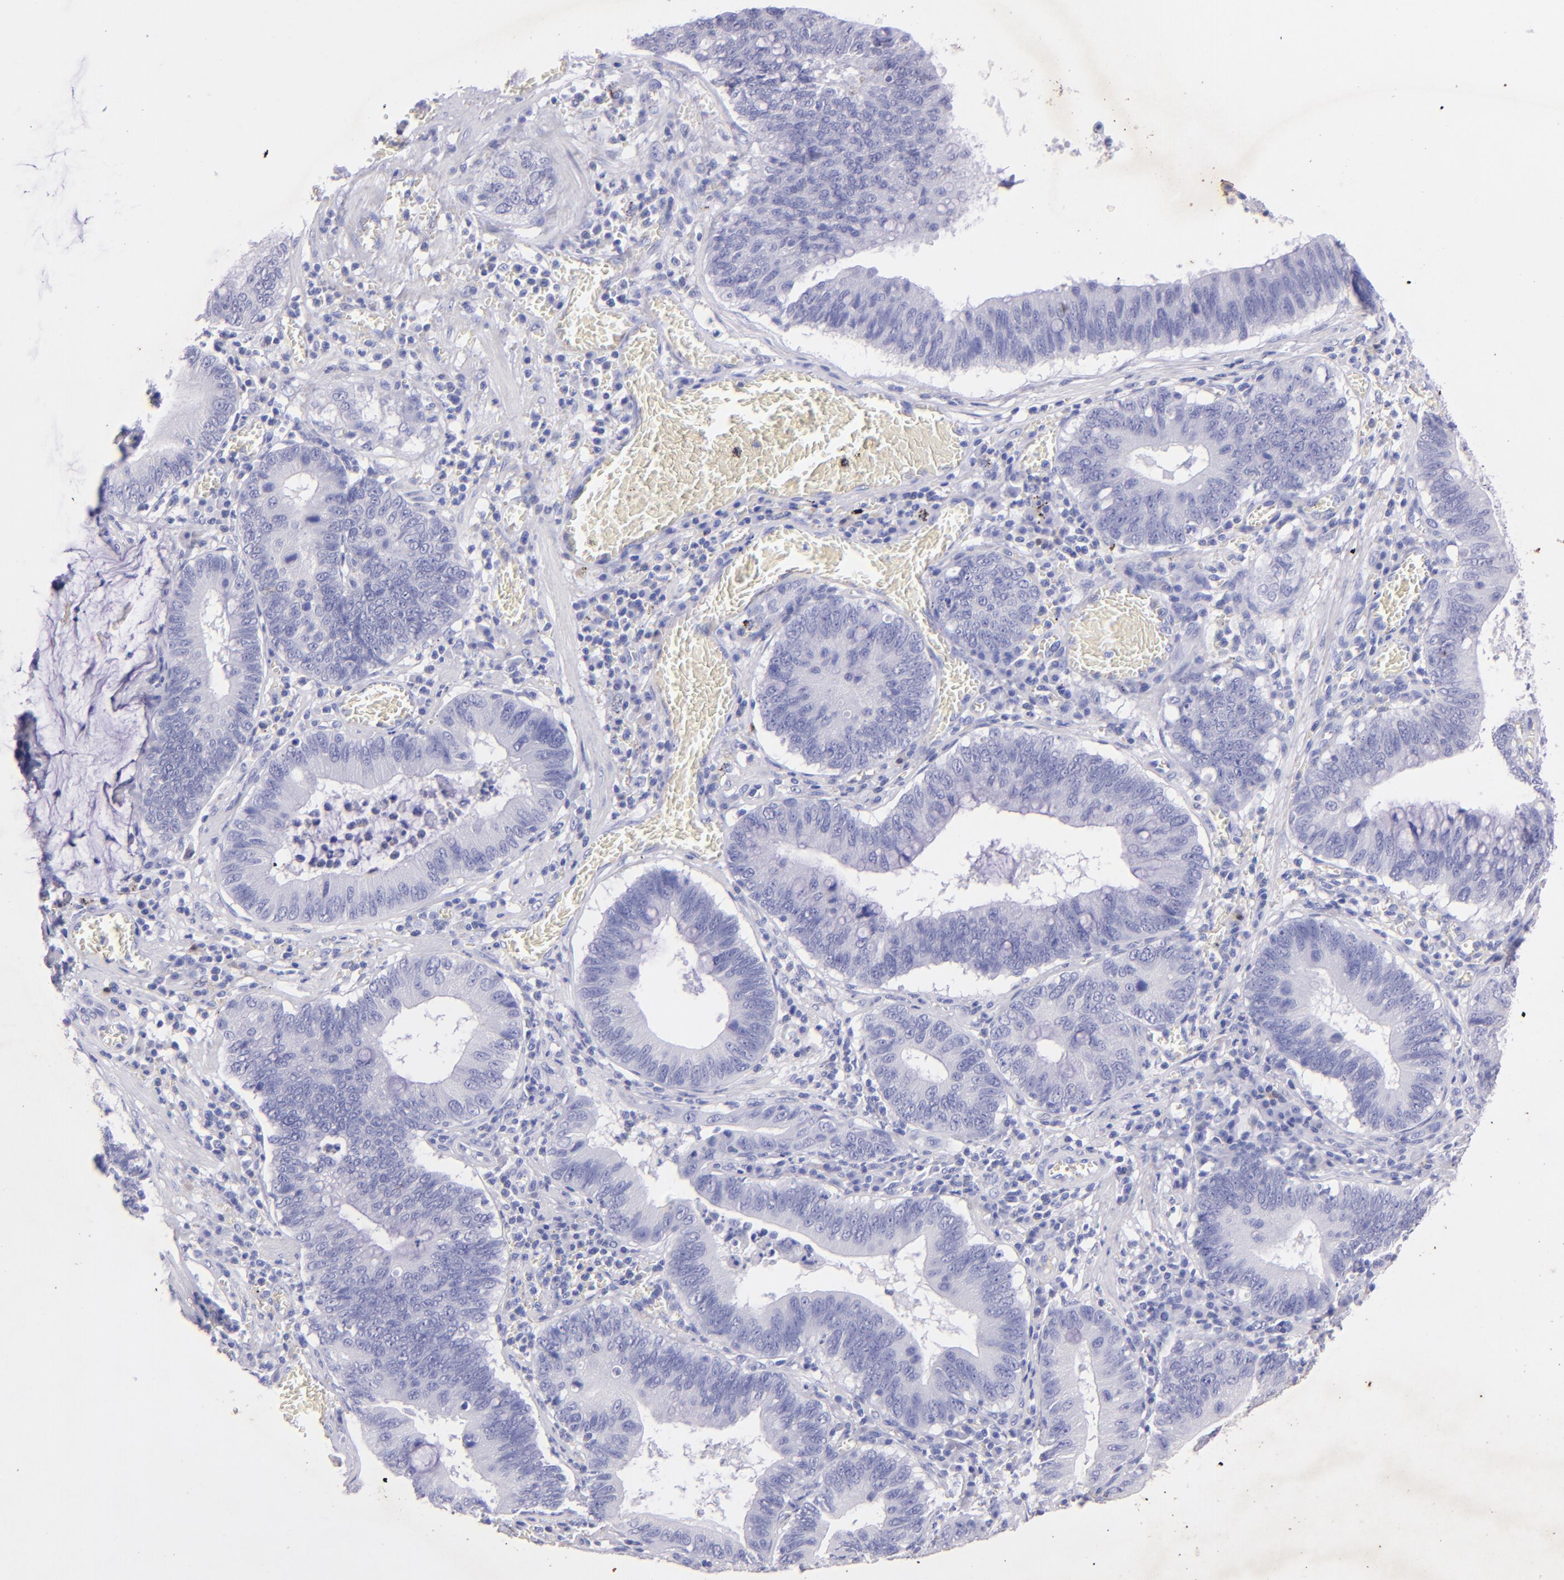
{"staining": {"intensity": "negative", "quantity": "none", "location": "none"}, "tissue": "stomach cancer", "cell_type": "Tumor cells", "image_type": "cancer", "snomed": [{"axis": "morphology", "description": "Adenocarcinoma, NOS"}, {"axis": "topography", "description": "Stomach"}, {"axis": "topography", "description": "Gastric cardia"}], "caption": "A photomicrograph of adenocarcinoma (stomach) stained for a protein exhibits no brown staining in tumor cells. The staining is performed using DAB brown chromogen with nuclei counter-stained in using hematoxylin.", "gene": "UCHL1", "patient": {"sex": "male", "age": 59}}